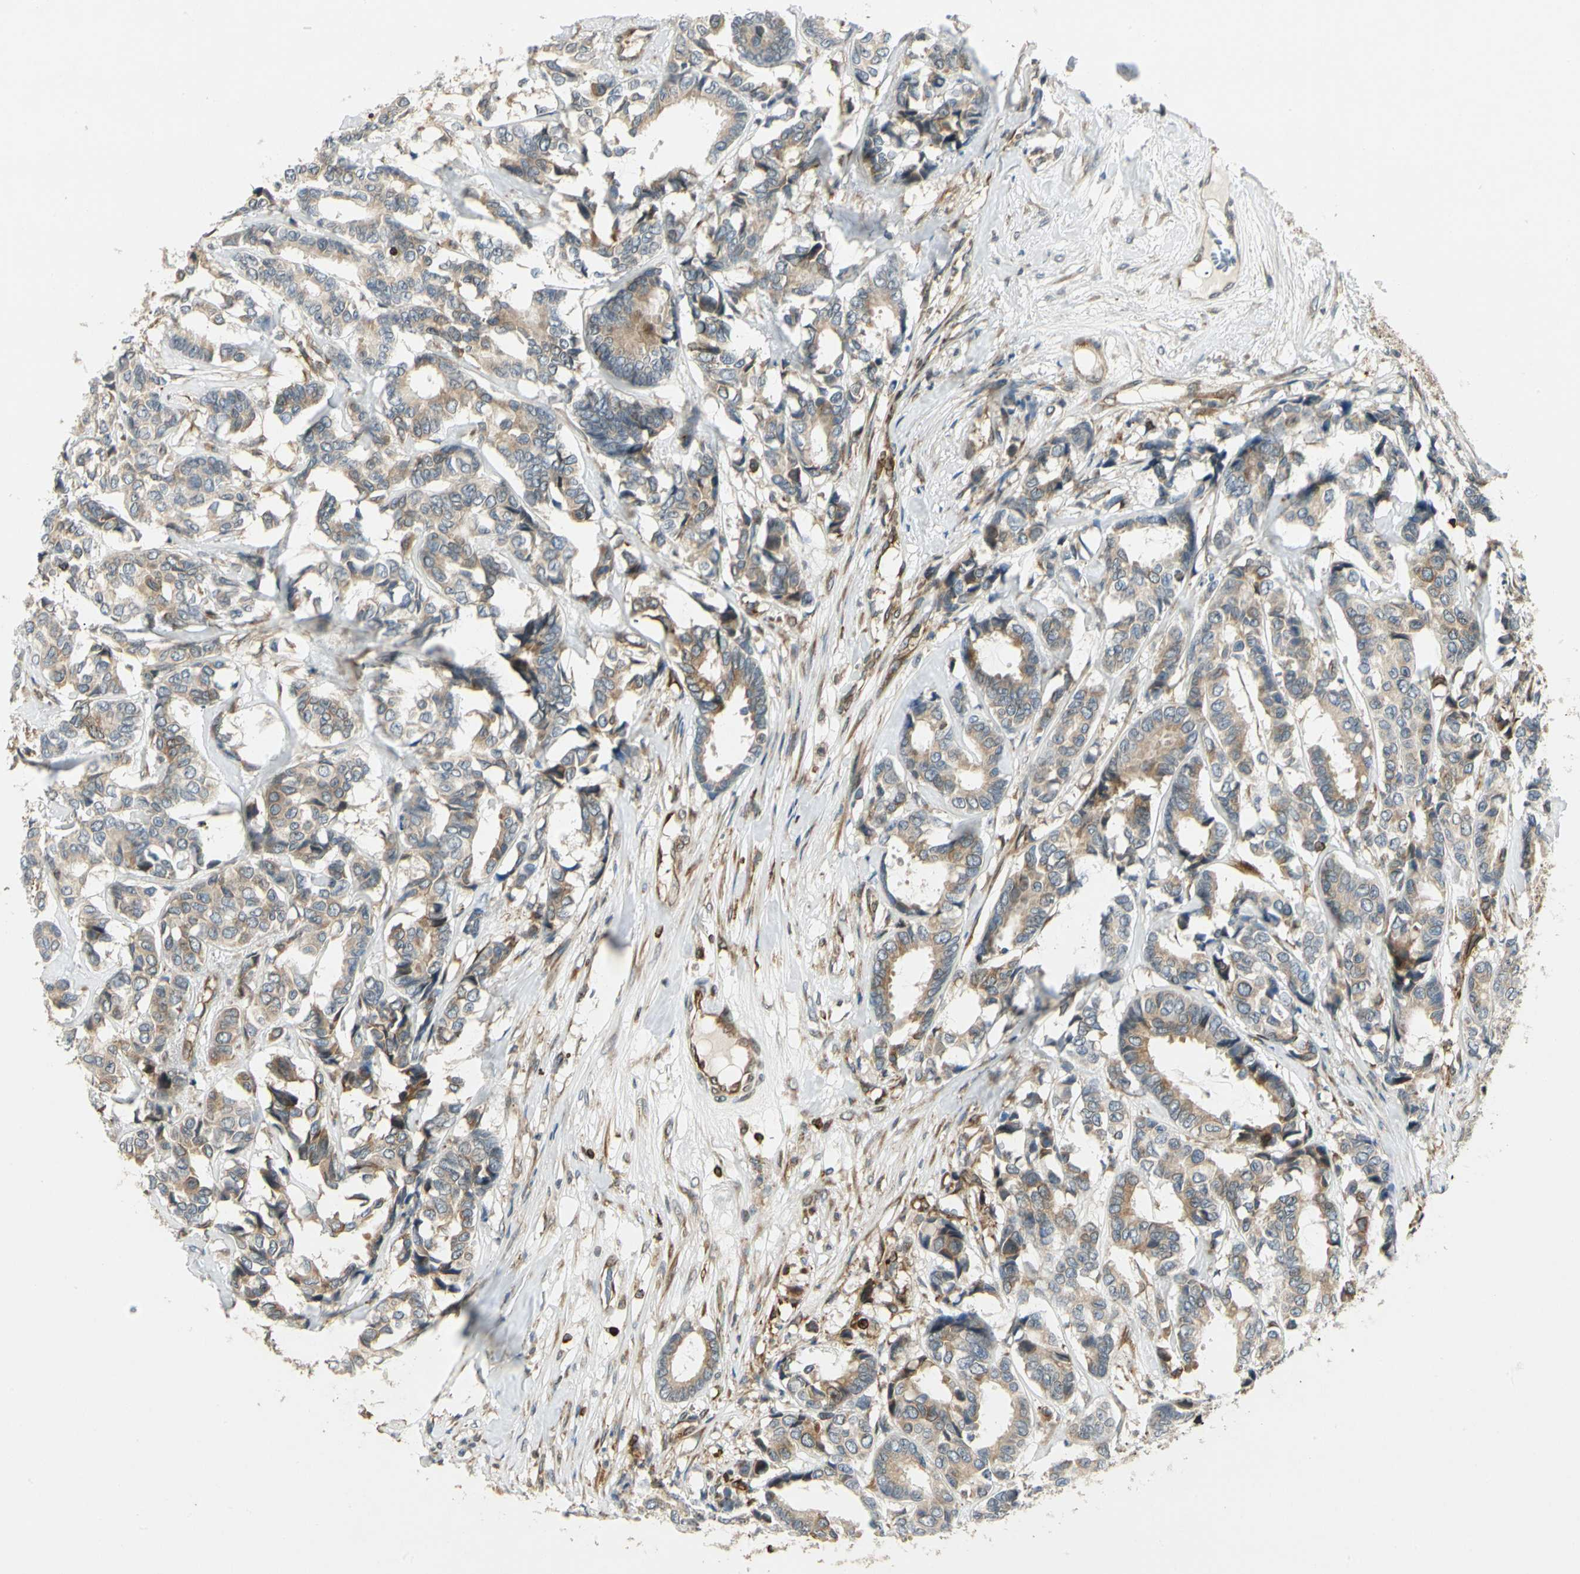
{"staining": {"intensity": "moderate", "quantity": ">75%", "location": "cytoplasmic/membranous"}, "tissue": "breast cancer", "cell_type": "Tumor cells", "image_type": "cancer", "snomed": [{"axis": "morphology", "description": "Duct carcinoma"}, {"axis": "topography", "description": "Breast"}], "caption": "Breast cancer (invasive ductal carcinoma) stained with a protein marker exhibits moderate staining in tumor cells.", "gene": "TAPBP", "patient": {"sex": "female", "age": 87}}